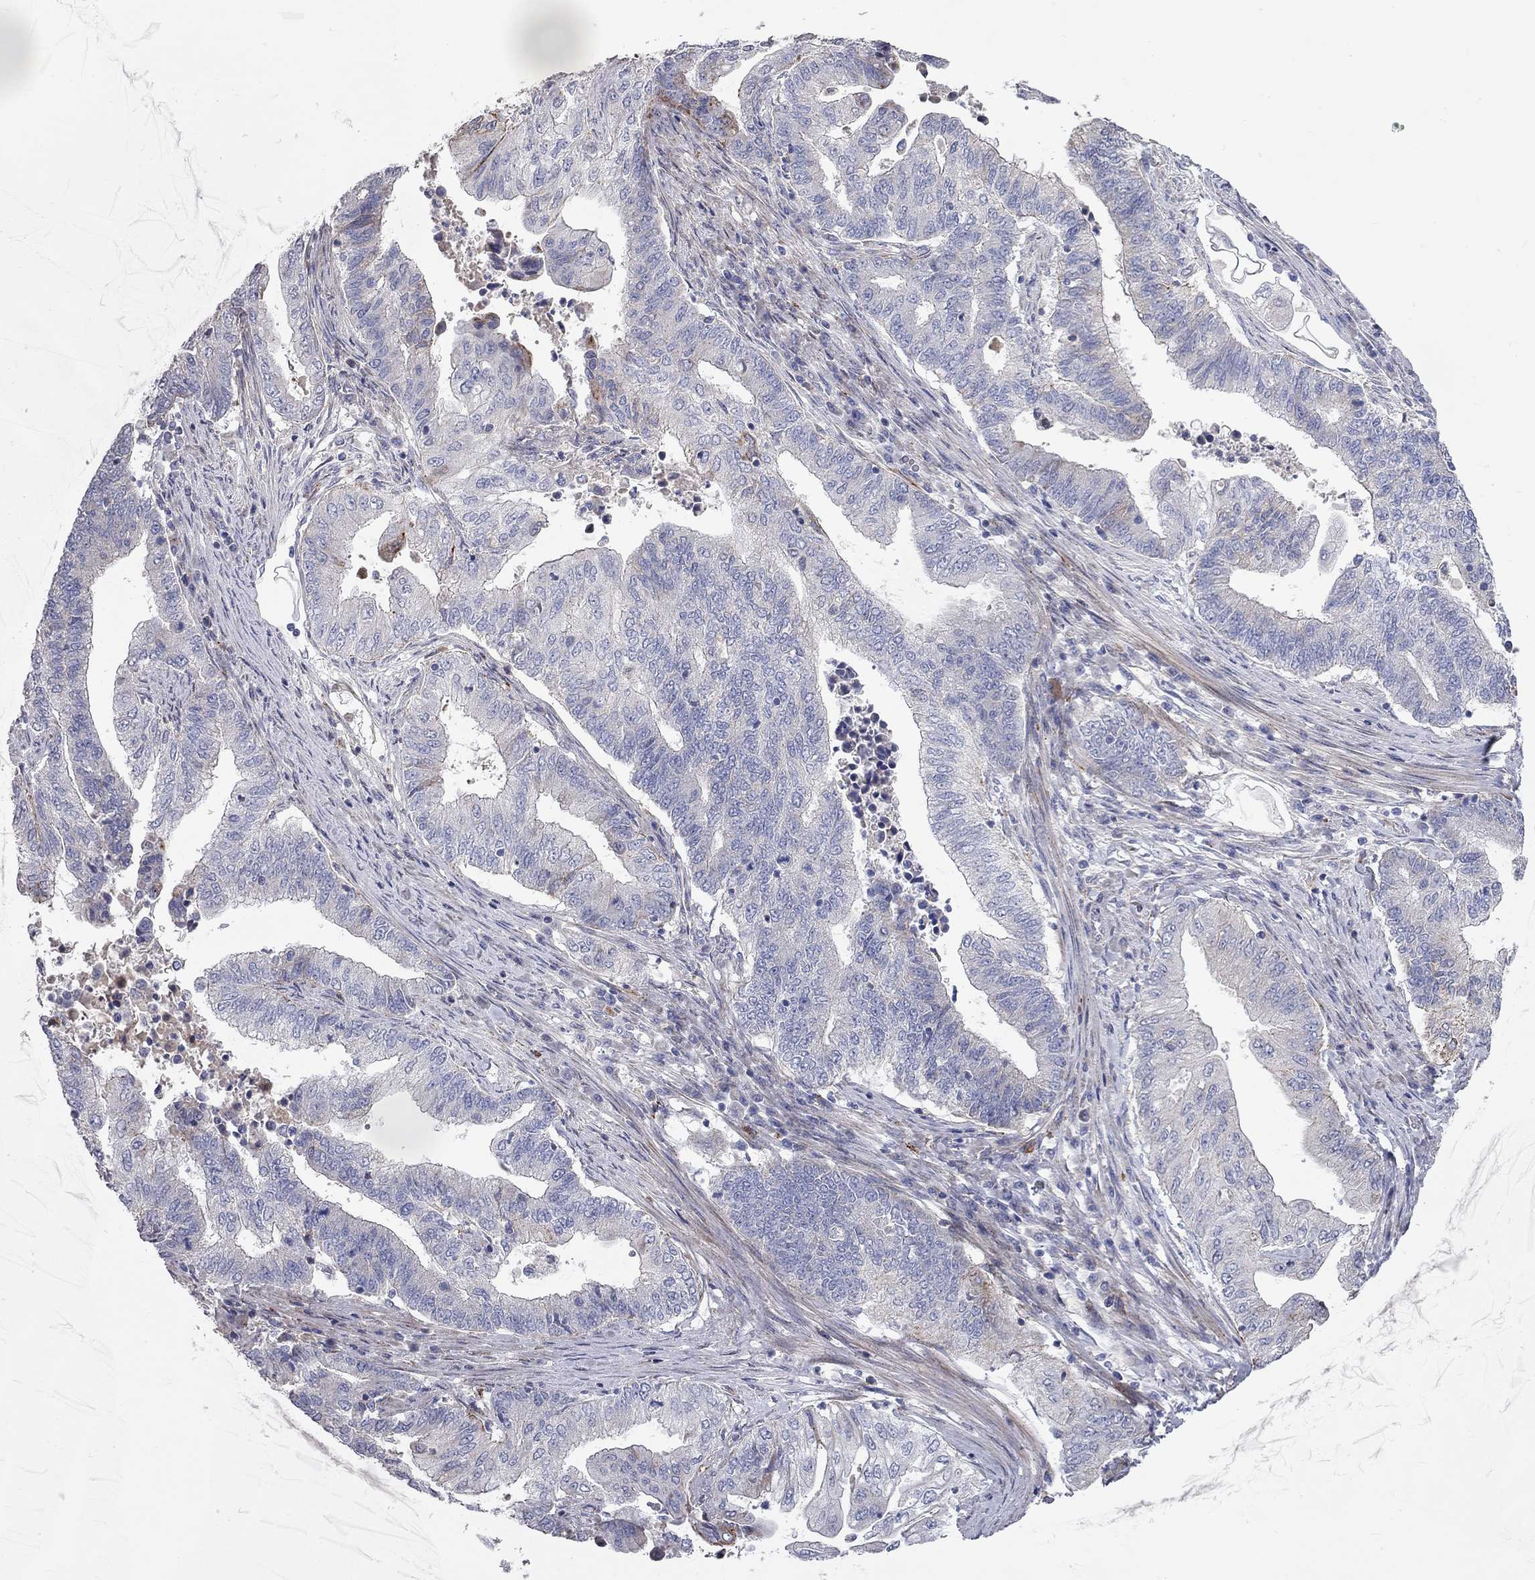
{"staining": {"intensity": "negative", "quantity": "none", "location": "none"}, "tissue": "endometrial cancer", "cell_type": "Tumor cells", "image_type": "cancer", "snomed": [{"axis": "morphology", "description": "Adenocarcinoma, NOS"}, {"axis": "topography", "description": "Uterus"}, {"axis": "topography", "description": "Endometrium"}], "caption": "This is an IHC histopathology image of human endometrial cancer. There is no expression in tumor cells.", "gene": "KANSL1L", "patient": {"sex": "female", "age": 54}}